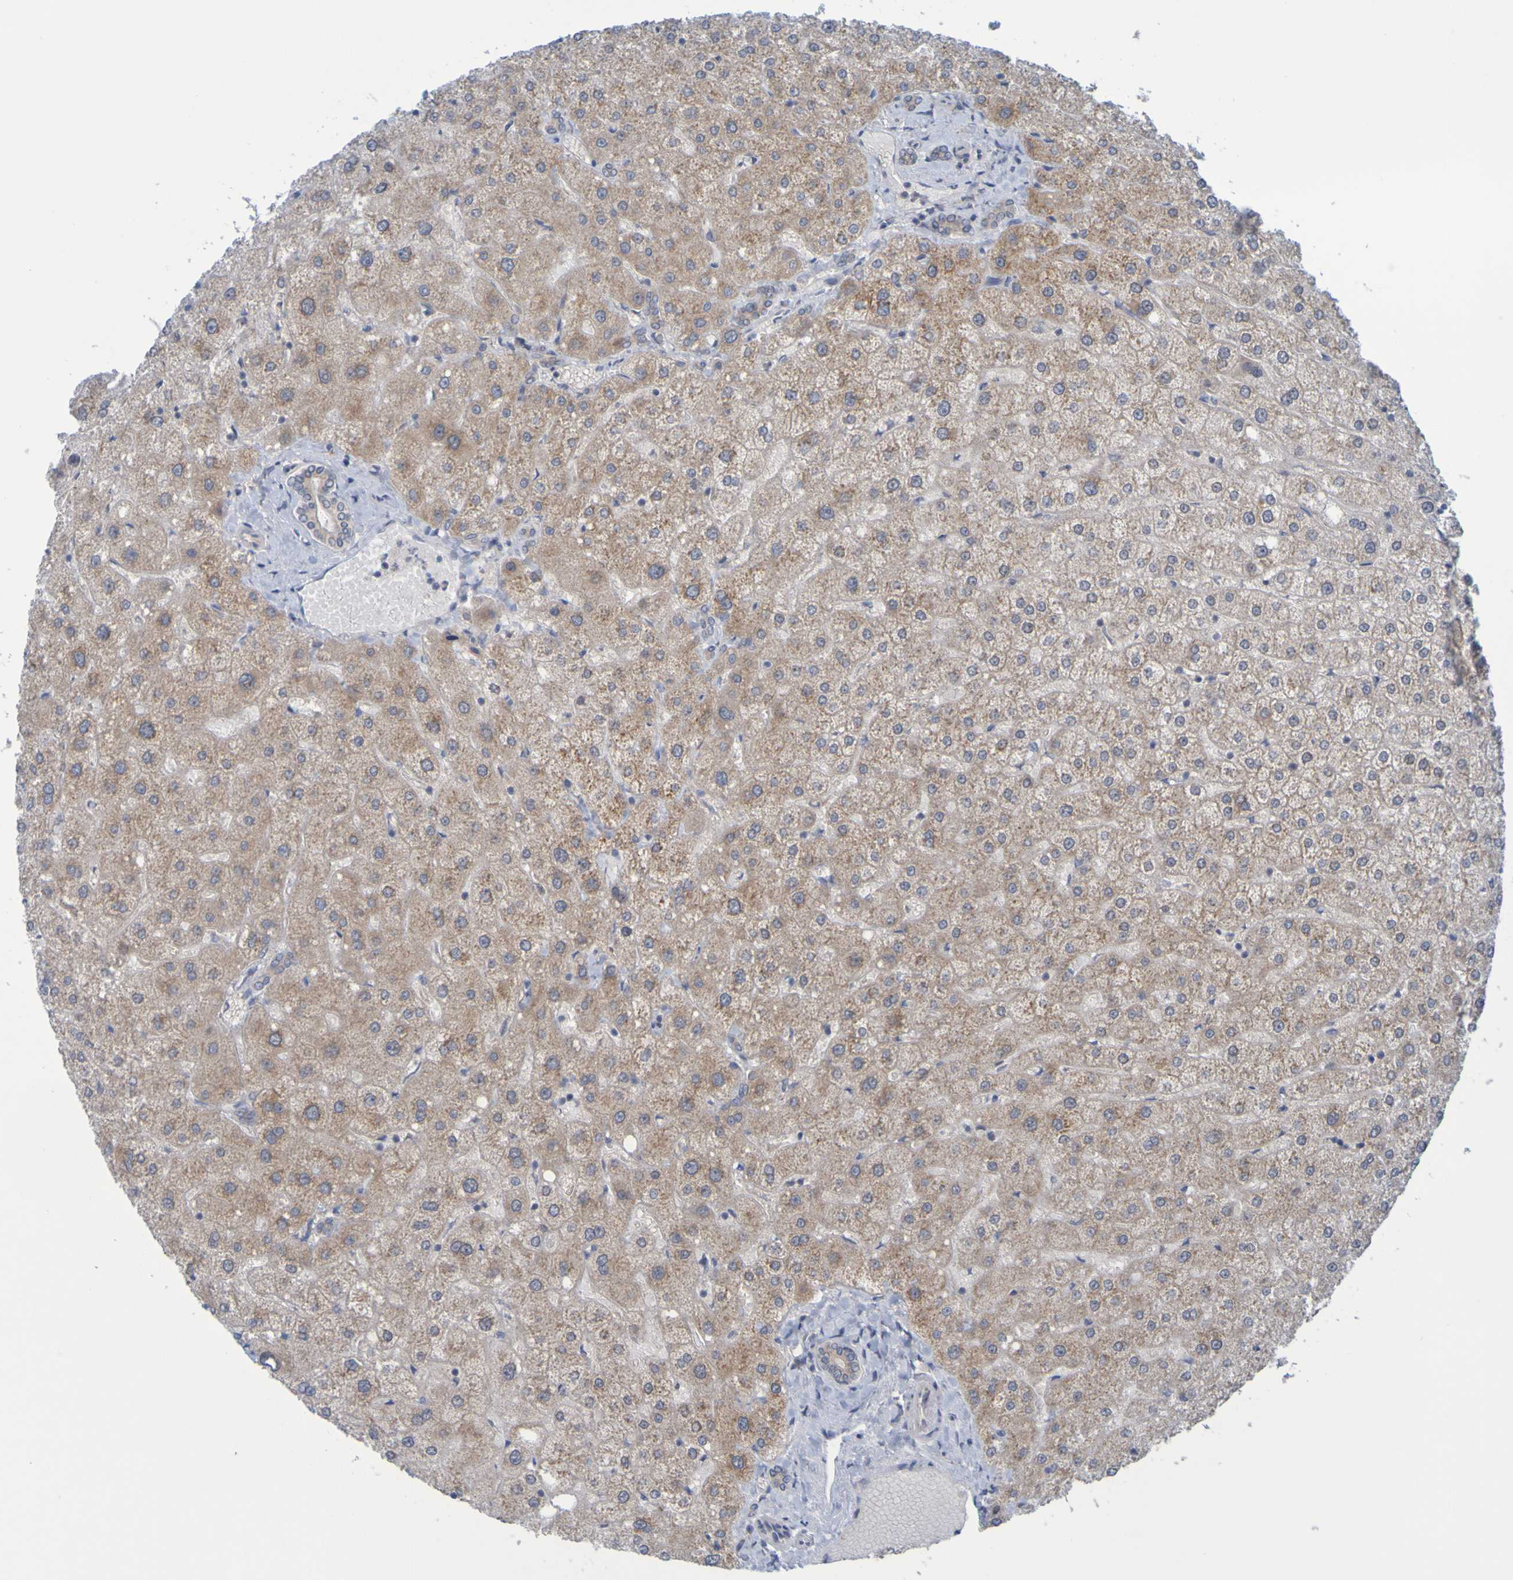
{"staining": {"intensity": "moderate", "quantity": ">75%", "location": "cytoplasmic/membranous"}, "tissue": "liver", "cell_type": "Cholangiocytes", "image_type": "normal", "snomed": [{"axis": "morphology", "description": "Normal tissue, NOS"}, {"axis": "topography", "description": "Liver"}], "caption": "Protein staining reveals moderate cytoplasmic/membranous positivity in about >75% of cholangiocytes in unremarkable liver. (brown staining indicates protein expression, while blue staining denotes nuclei).", "gene": "MOGS", "patient": {"sex": "male", "age": 73}}